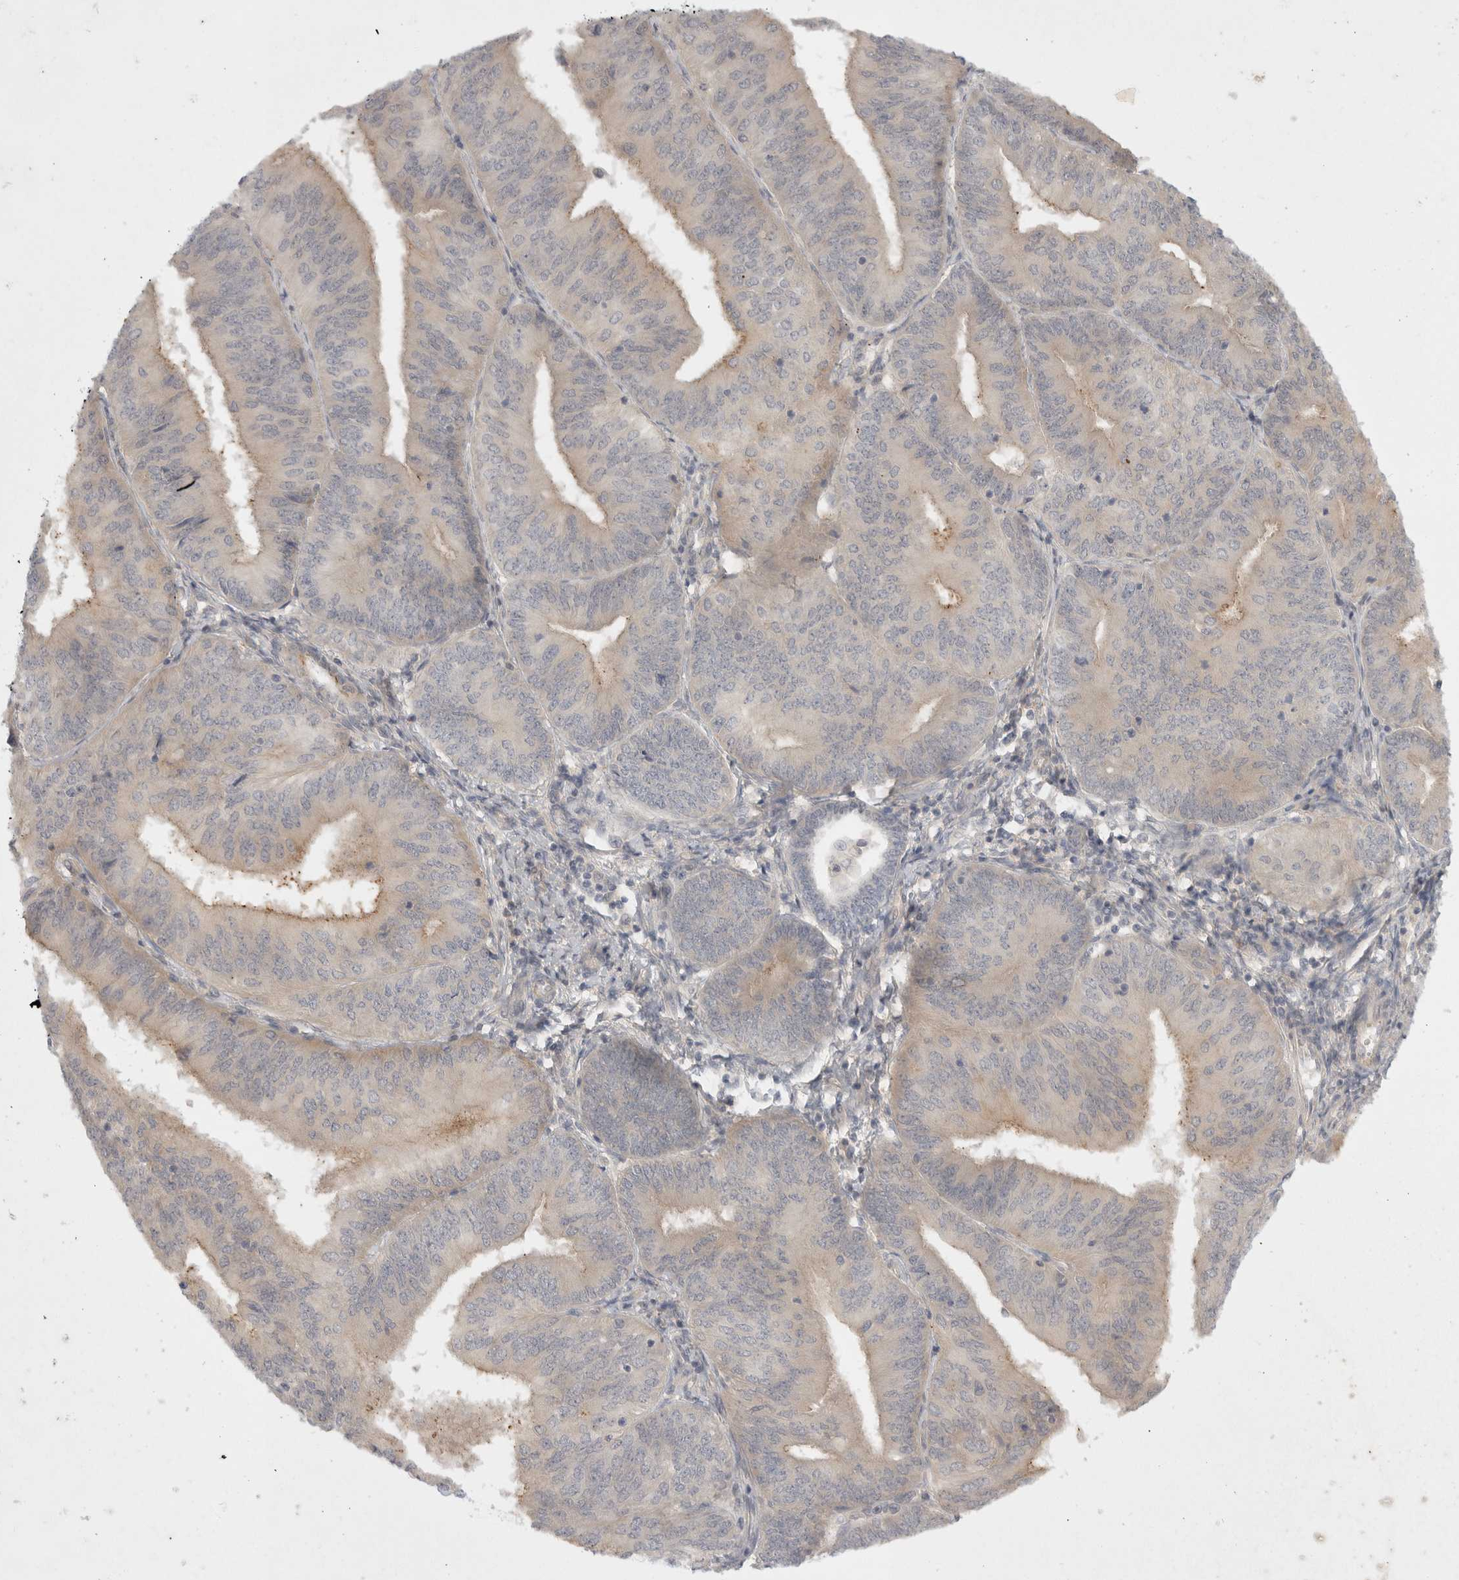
{"staining": {"intensity": "weak", "quantity": "<25%", "location": "cytoplasmic/membranous"}, "tissue": "endometrial cancer", "cell_type": "Tumor cells", "image_type": "cancer", "snomed": [{"axis": "morphology", "description": "Adenocarcinoma, NOS"}, {"axis": "topography", "description": "Endometrium"}], "caption": "Tumor cells are negative for brown protein staining in endometrial cancer (adenocarcinoma).", "gene": "TOM1L2", "patient": {"sex": "female", "age": 58}}